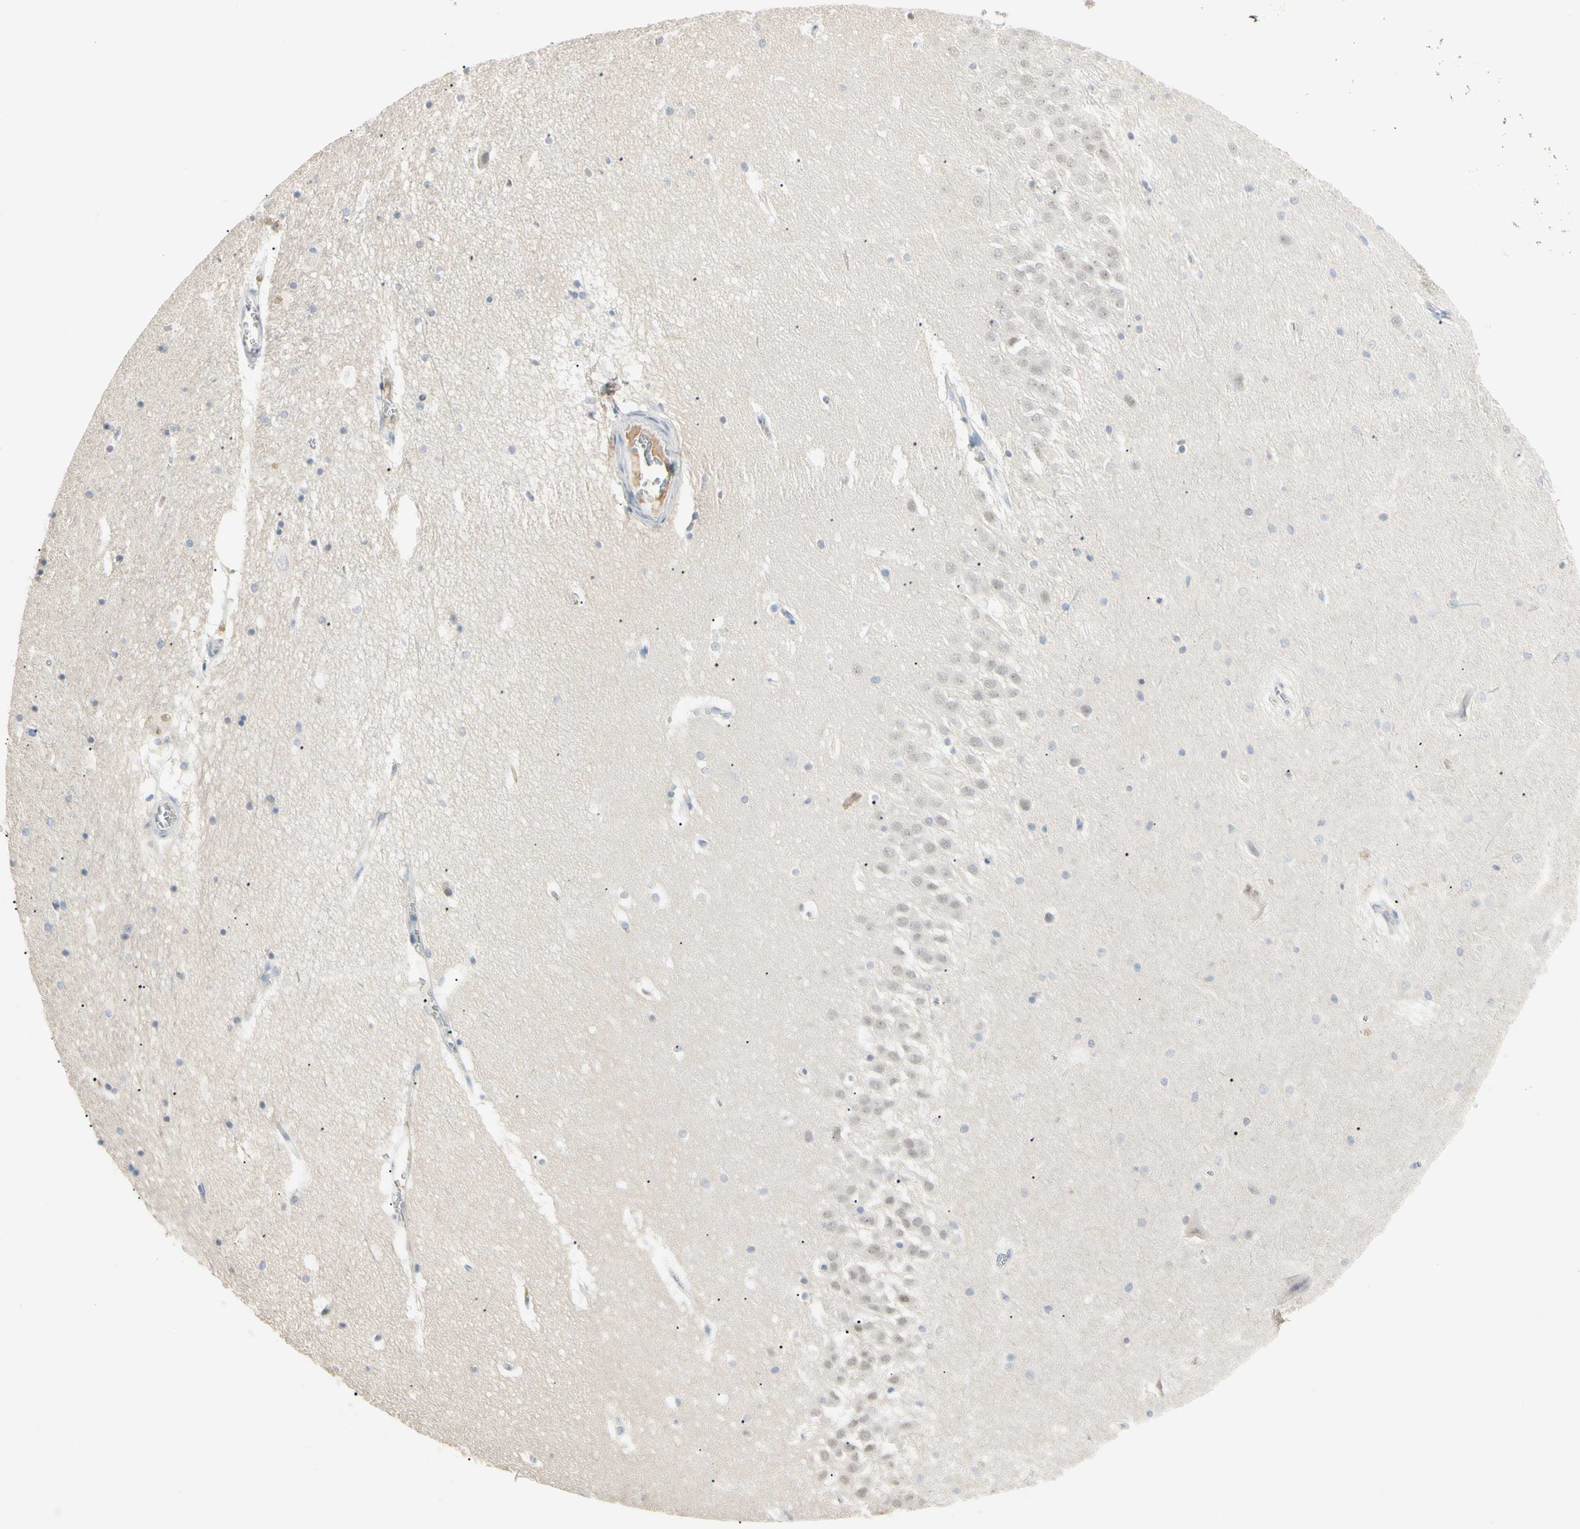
{"staining": {"intensity": "weak", "quantity": "<25%", "location": "nuclear"}, "tissue": "hippocampus", "cell_type": "Glial cells", "image_type": "normal", "snomed": [{"axis": "morphology", "description": "Normal tissue, NOS"}, {"axis": "topography", "description": "Hippocampus"}], "caption": "An IHC micrograph of benign hippocampus is shown. There is no staining in glial cells of hippocampus.", "gene": "ASPN", "patient": {"sex": "male", "age": 45}}